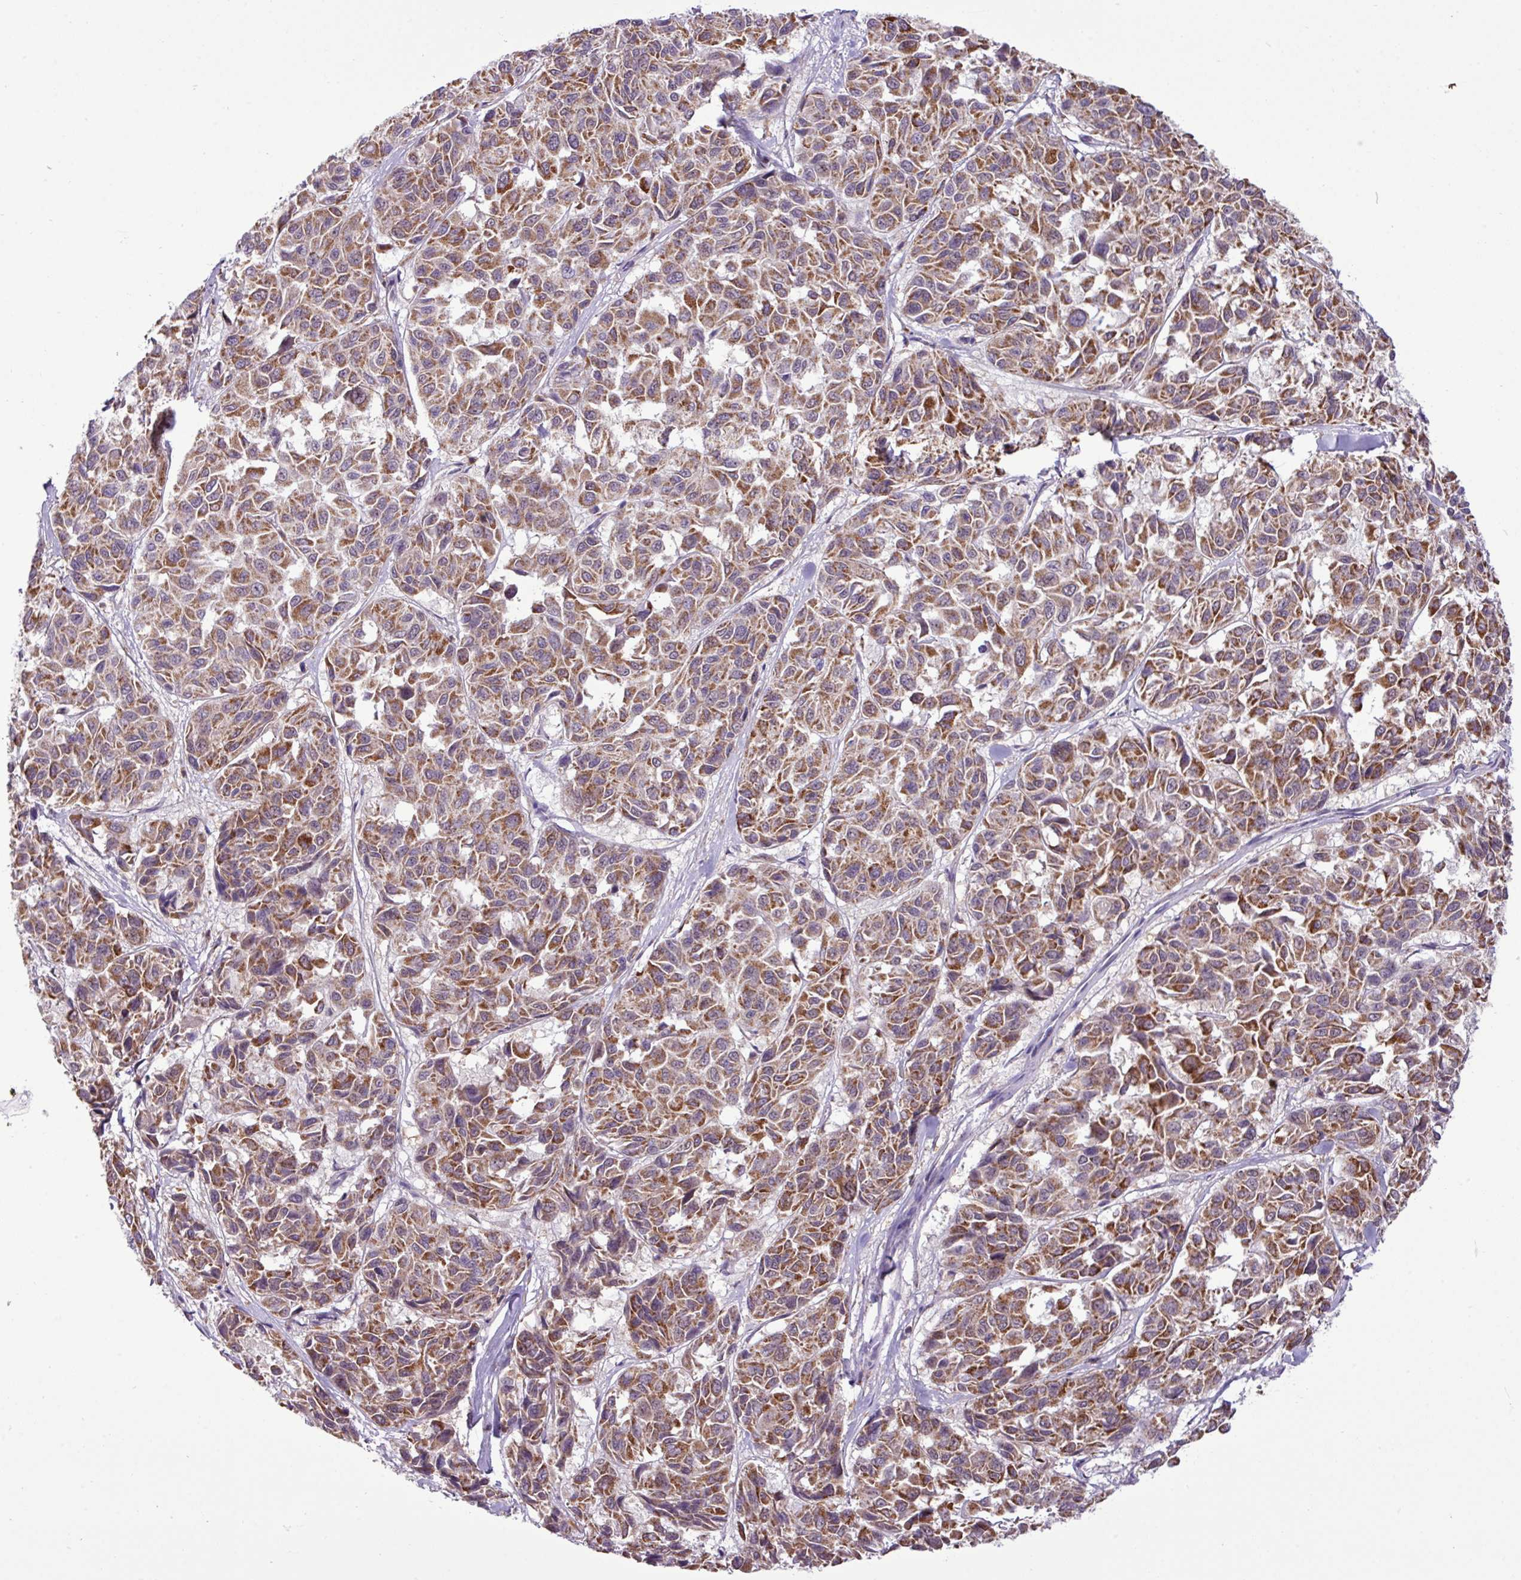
{"staining": {"intensity": "moderate", "quantity": ">75%", "location": "cytoplasmic/membranous"}, "tissue": "melanoma", "cell_type": "Tumor cells", "image_type": "cancer", "snomed": [{"axis": "morphology", "description": "Malignant melanoma, NOS"}, {"axis": "topography", "description": "Skin"}], "caption": "Malignant melanoma tissue reveals moderate cytoplasmic/membranous positivity in about >75% of tumor cells, visualized by immunohistochemistry. Nuclei are stained in blue.", "gene": "SGPP1", "patient": {"sex": "female", "age": 66}}